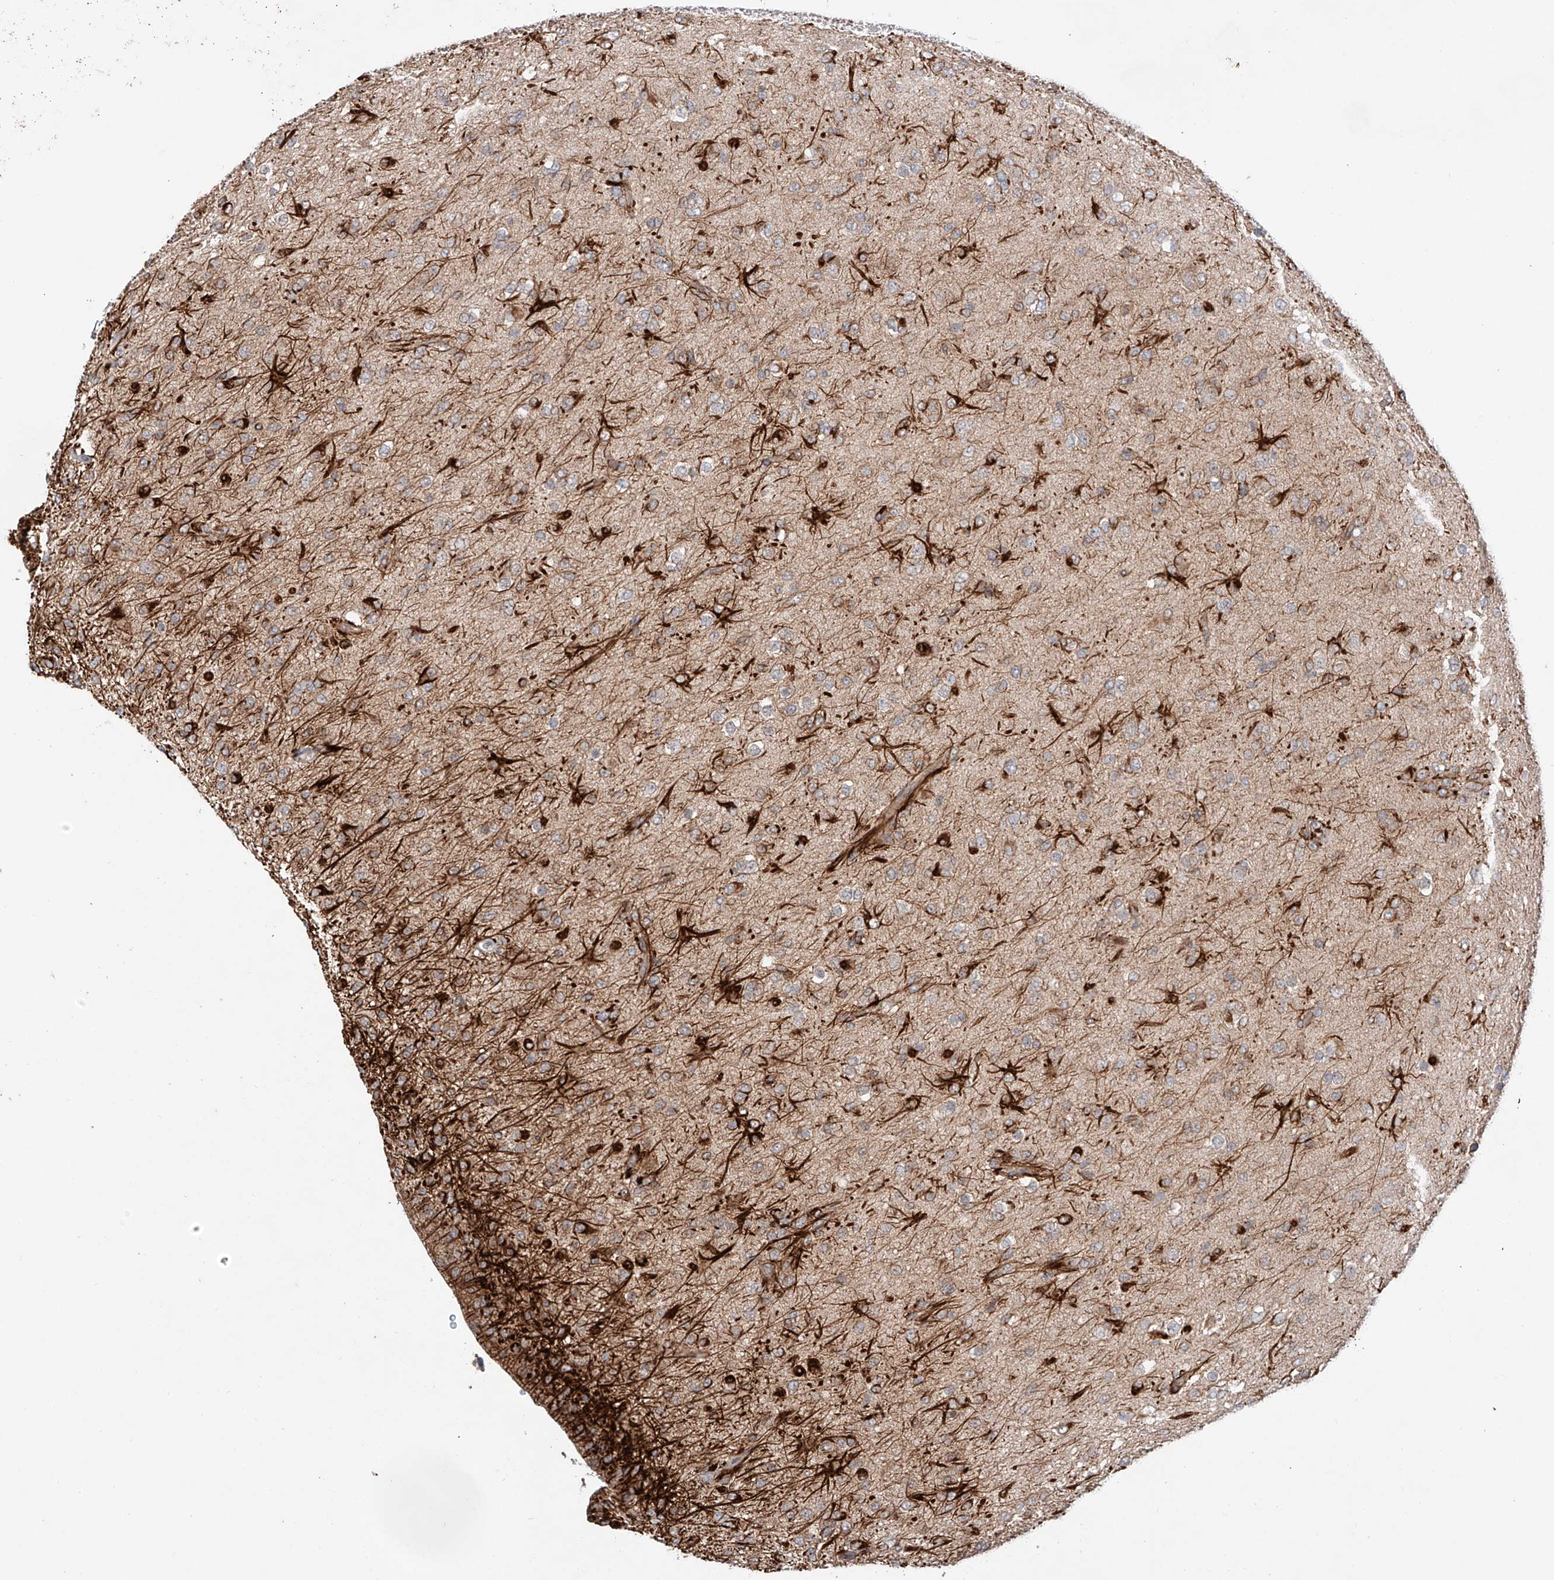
{"staining": {"intensity": "negative", "quantity": "none", "location": "none"}, "tissue": "glioma", "cell_type": "Tumor cells", "image_type": "cancer", "snomed": [{"axis": "morphology", "description": "Glioma, malignant, Low grade"}, {"axis": "topography", "description": "Brain"}], "caption": "Protein analysis of malignant glioma (low-grade) demonstrates no significant staining in tumor cells.", "gene": "IGSF22", "patient": {"sex": "male", "age": 65}}